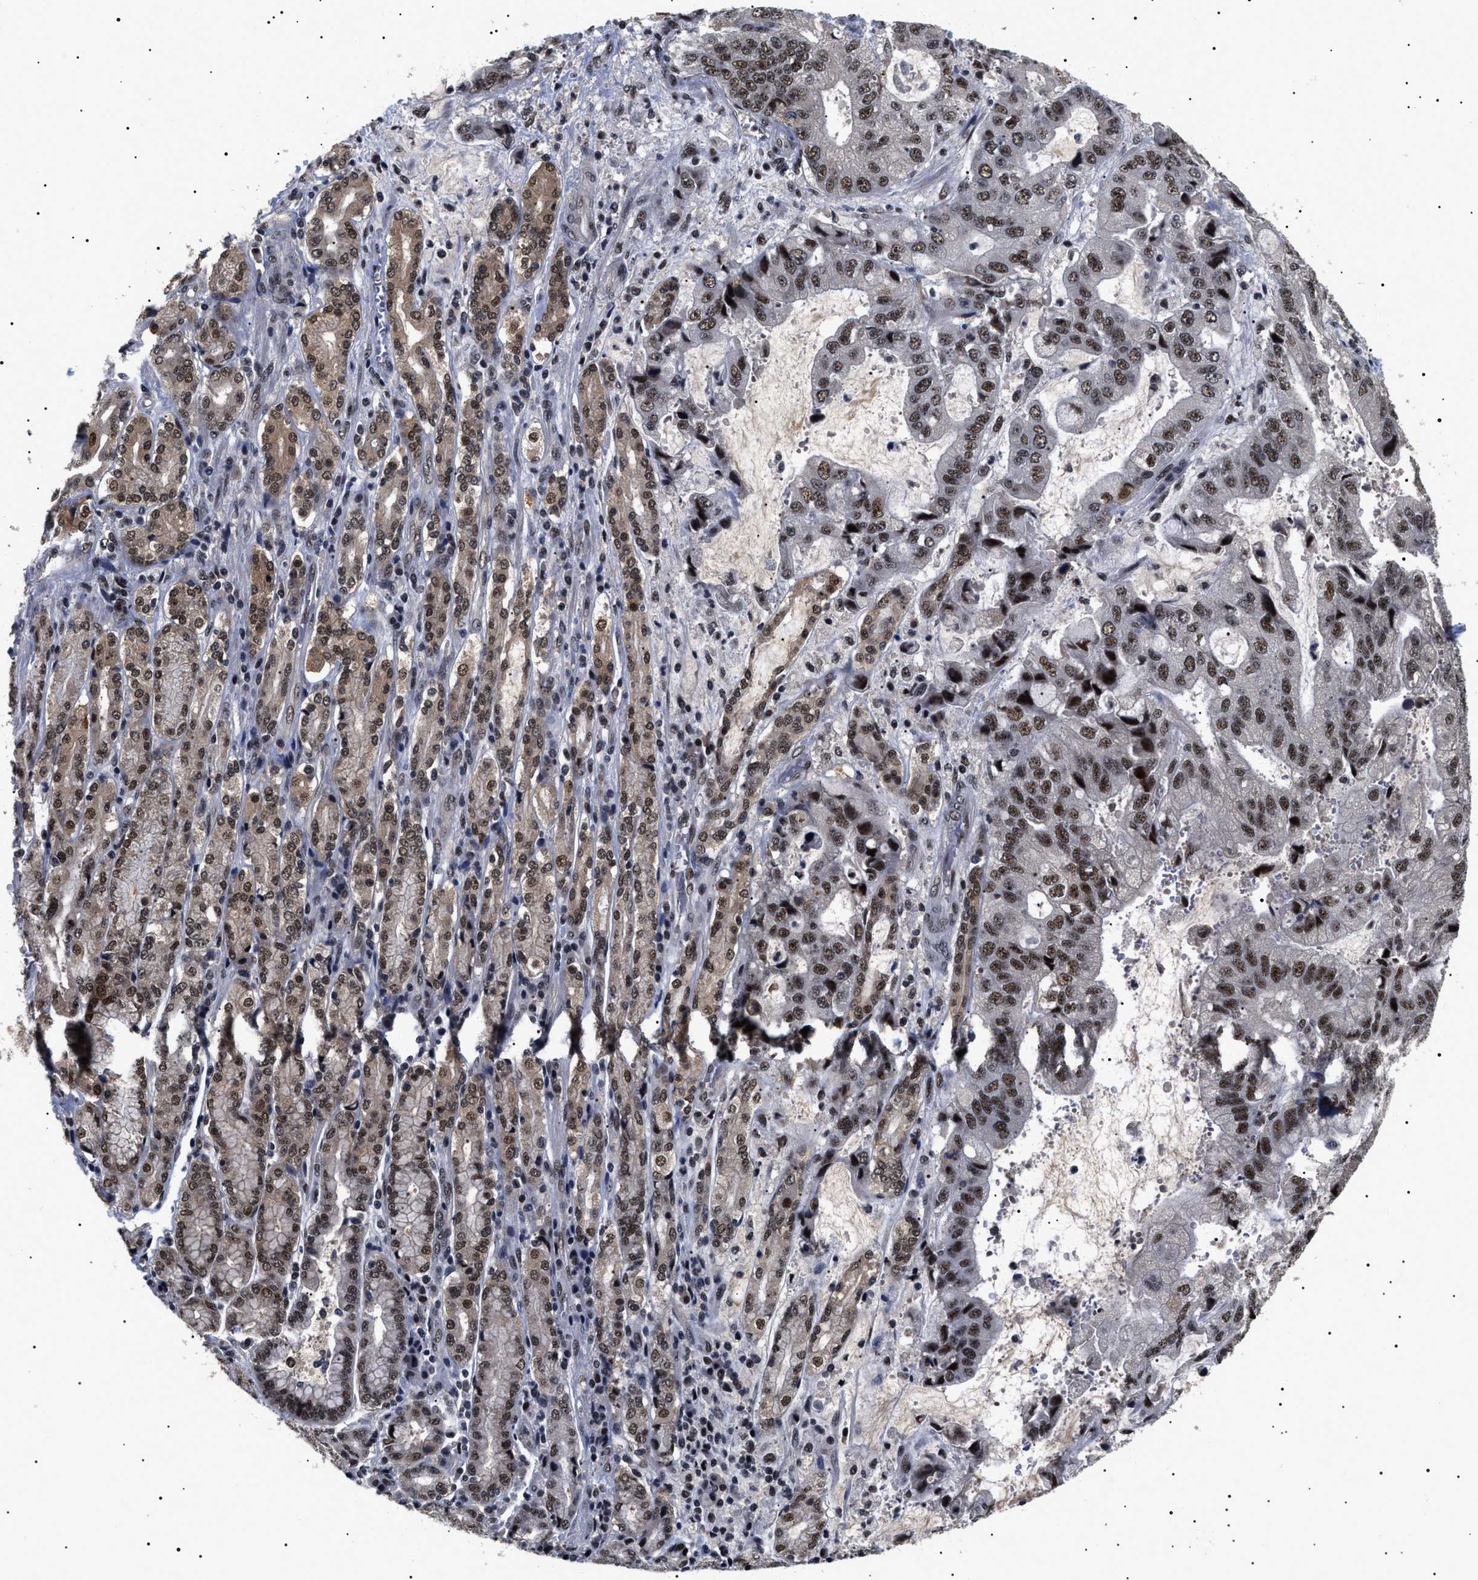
{"staining": {"intensity": "strong", "quantity": ">75%", "location": "nuclear"}, "tissue": "stomach cancer", "cell_type": "Tumor cells", "image_type": "cancer", "snomed": [{"axis": "morphology", "description": "Normal tissue, NOS"}, {"axis": "morphology", "description": "Adenocarcinoma, NOS"}, {"axis": "topography", "description": "Stomach"}], "caption": "Tumor cells exhibit high levels of strong nuclear expression in approximately >75% of cells in stomach adenocarcinoma.", "gene": "CAAP1", "patient": {"sex": "male", "age": 62}}